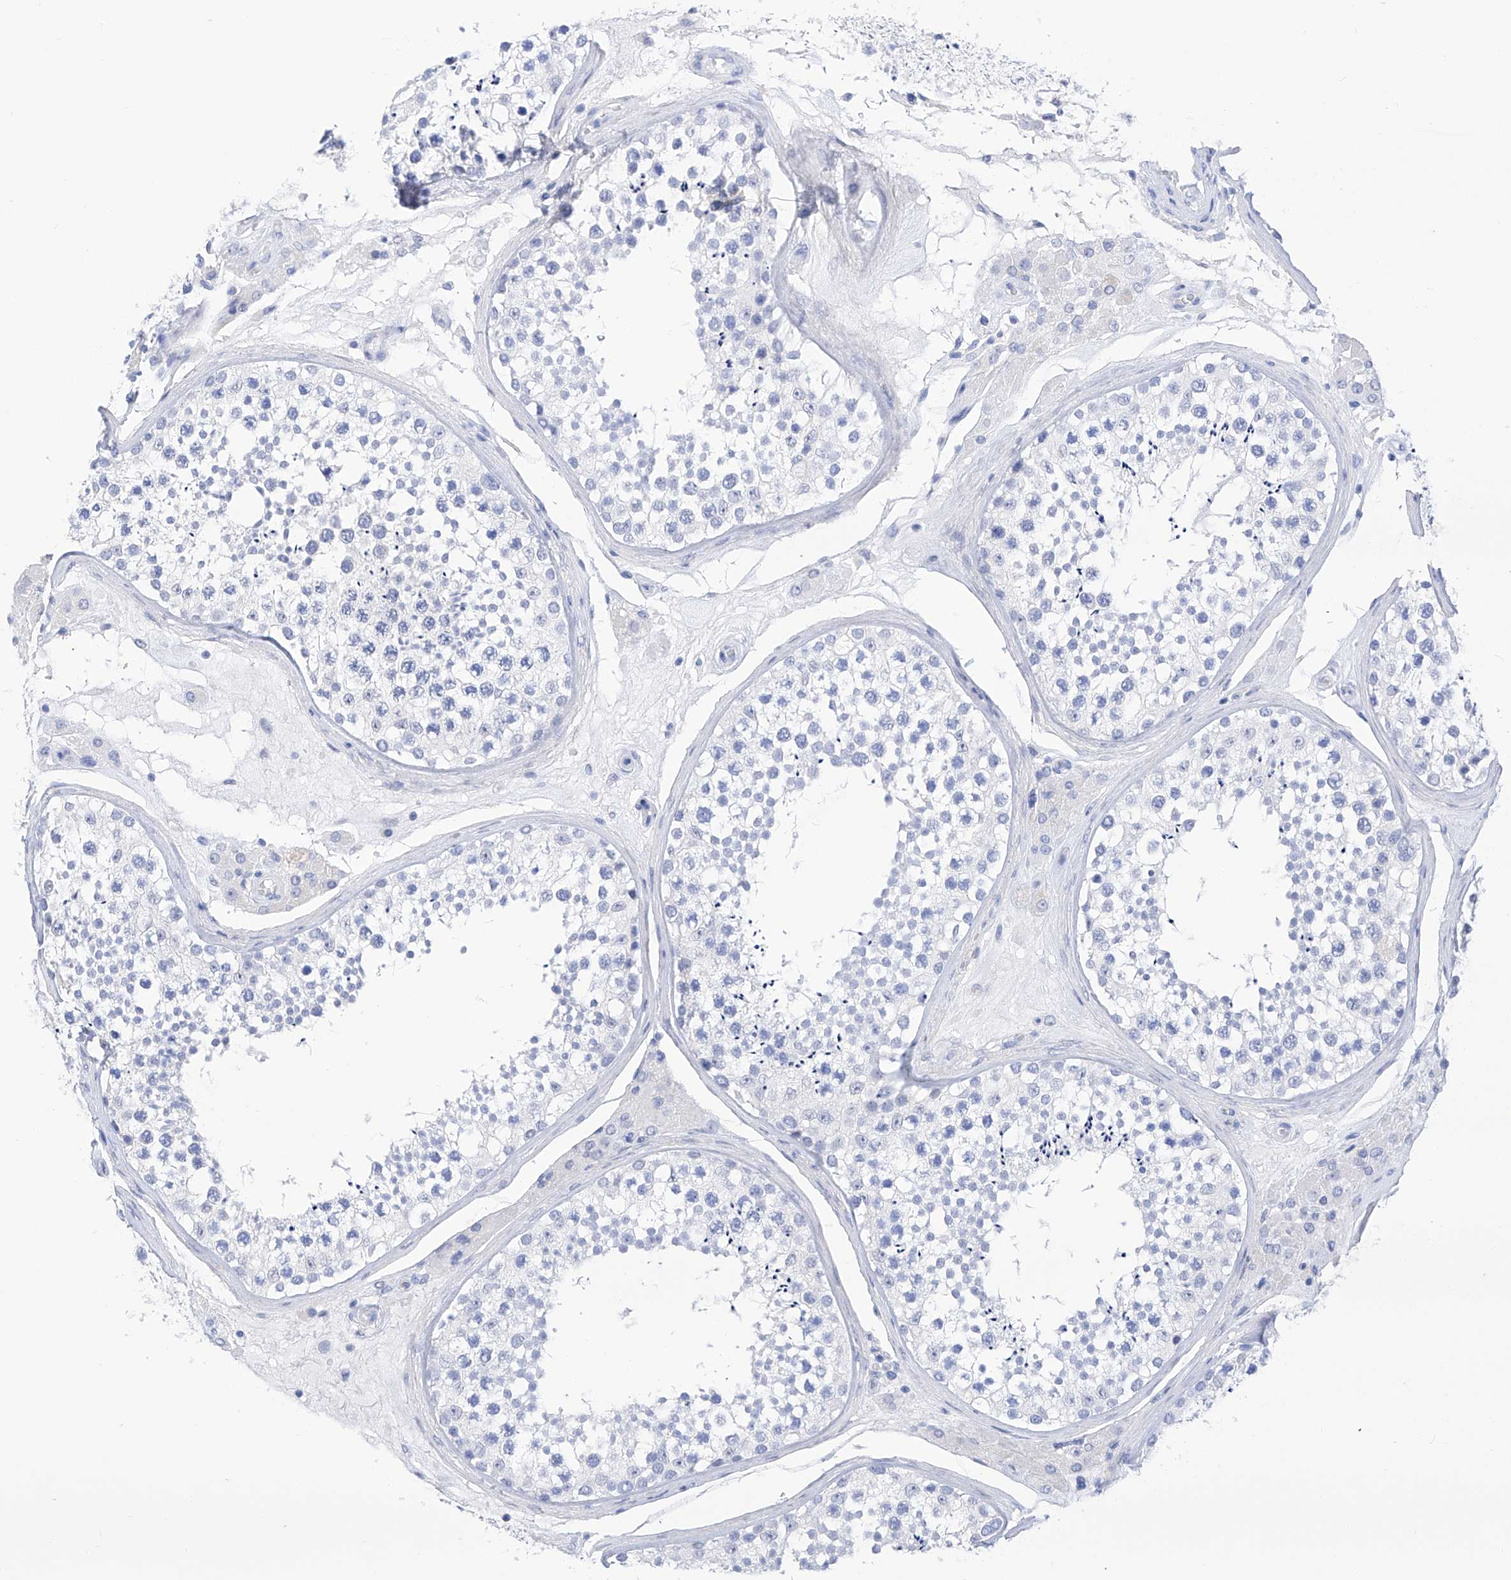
{"staining": {"intensity": "negative", "quantity": "none", "location": "none"}, "tissue": "testis", "cell_type": "Cells in seminiferous ducts", "image_type": "normal", "snomed": [{"axis": "morphology", "description": "Normal tissue, NOS"}, {"axis": "topography", "description": "Testis"}], "caption": "The micrograph exhibits no significant expression in cells in seminiferous ducts of testis. (DAB (3,3'-diaminobenzidine) immunohistochemistry (IHC), high magnification).", "gene": "FLG", "patient": {"sex": "male", "age": 46}}